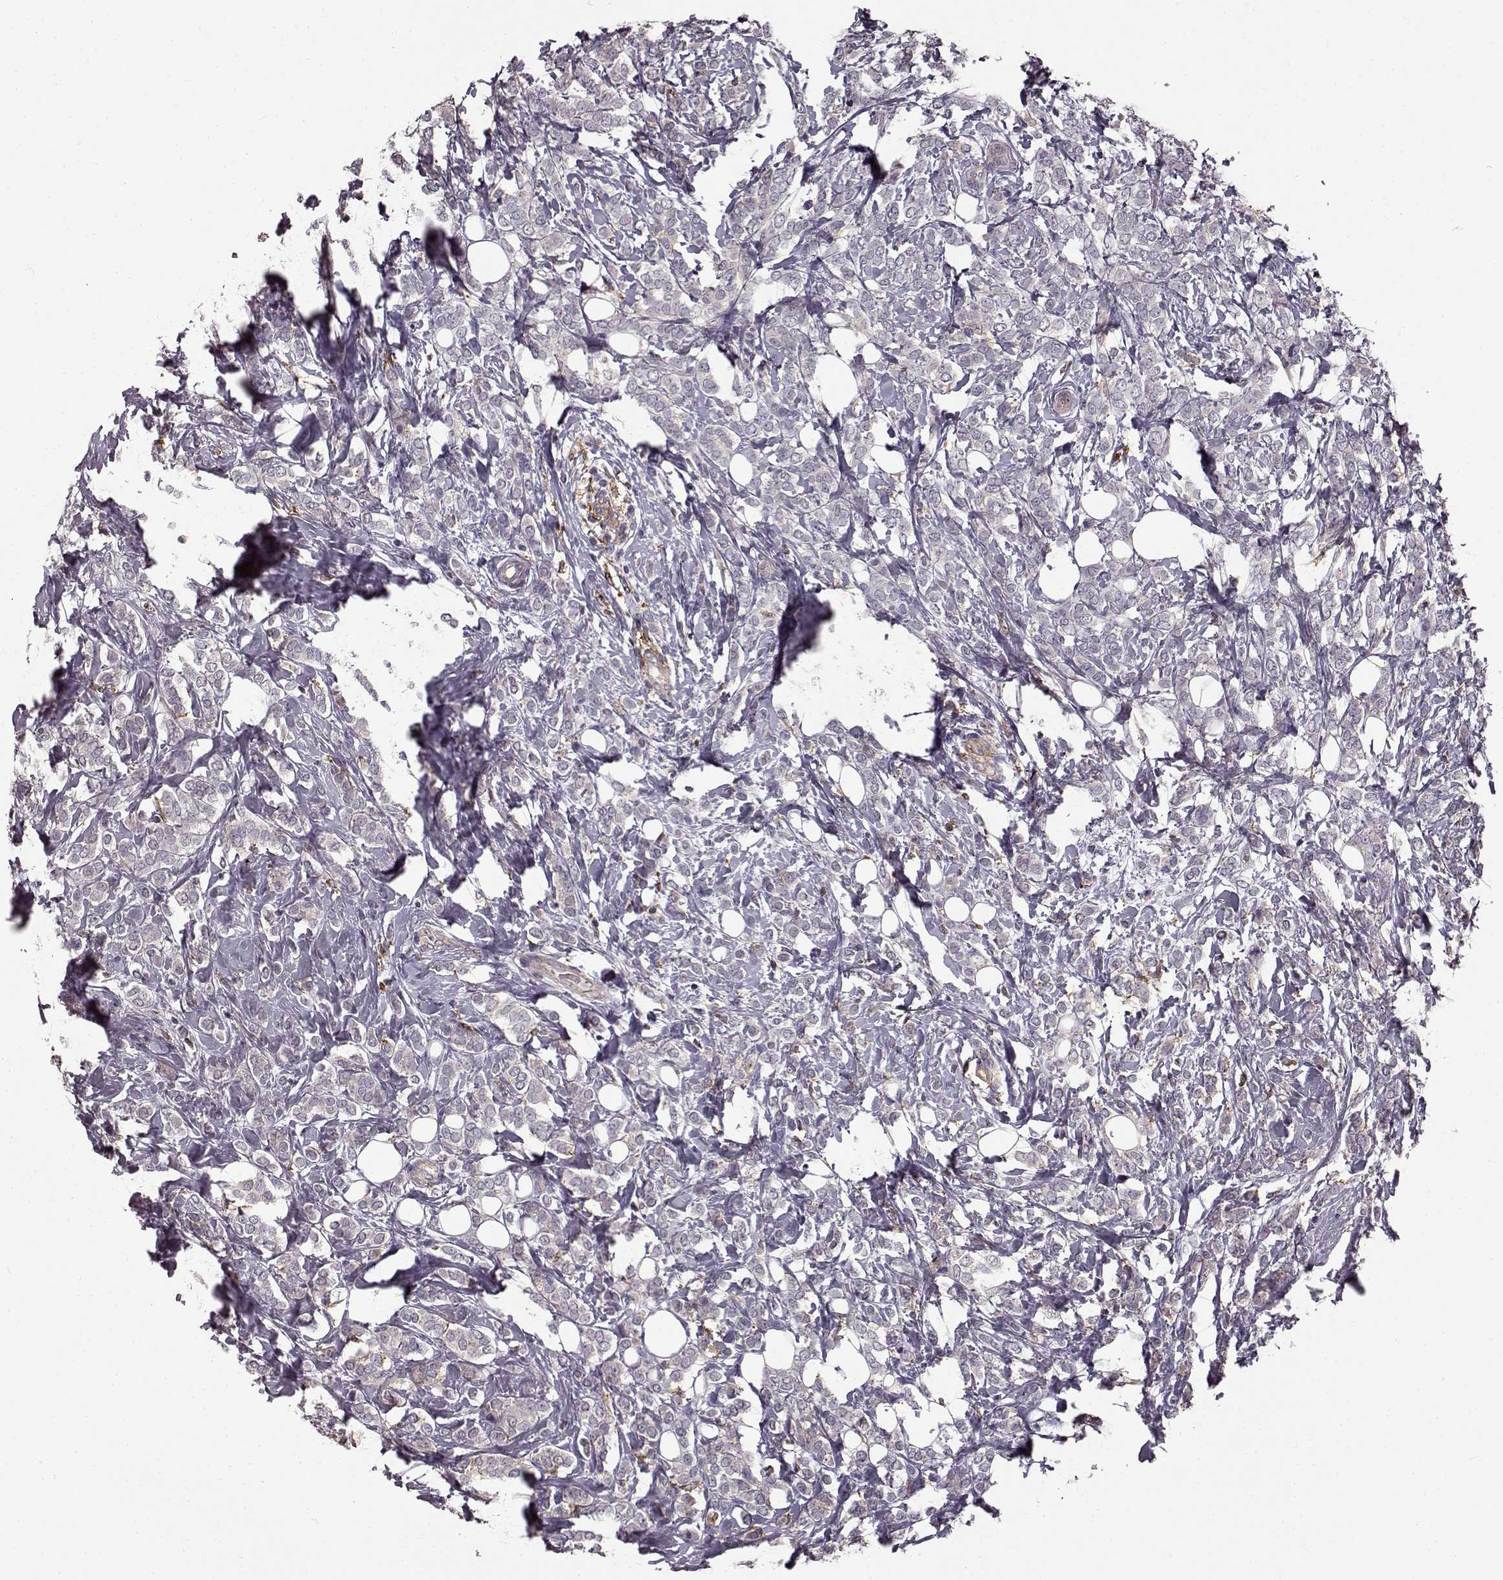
{"staining": {"intensity": "negative", "quantity": "none", "location": "none"}, "tissue": "breast cancer", "cell_type": "Tumor cells", "image_type": "cancer", "snomed": [{"axis": "morphology", "description": "Lobular carcinoma"}, {"axis": "topography", "description": "Breast"}], "caption": "DAB immunohistochemical staining of breast cancer shows no significant positivity in tumor cells. (Immunohistochemistry (ihc), brightfield microscopy, high magnification).", "gene": "CCNF", "patient": {"sex": "female", "age": 49}}